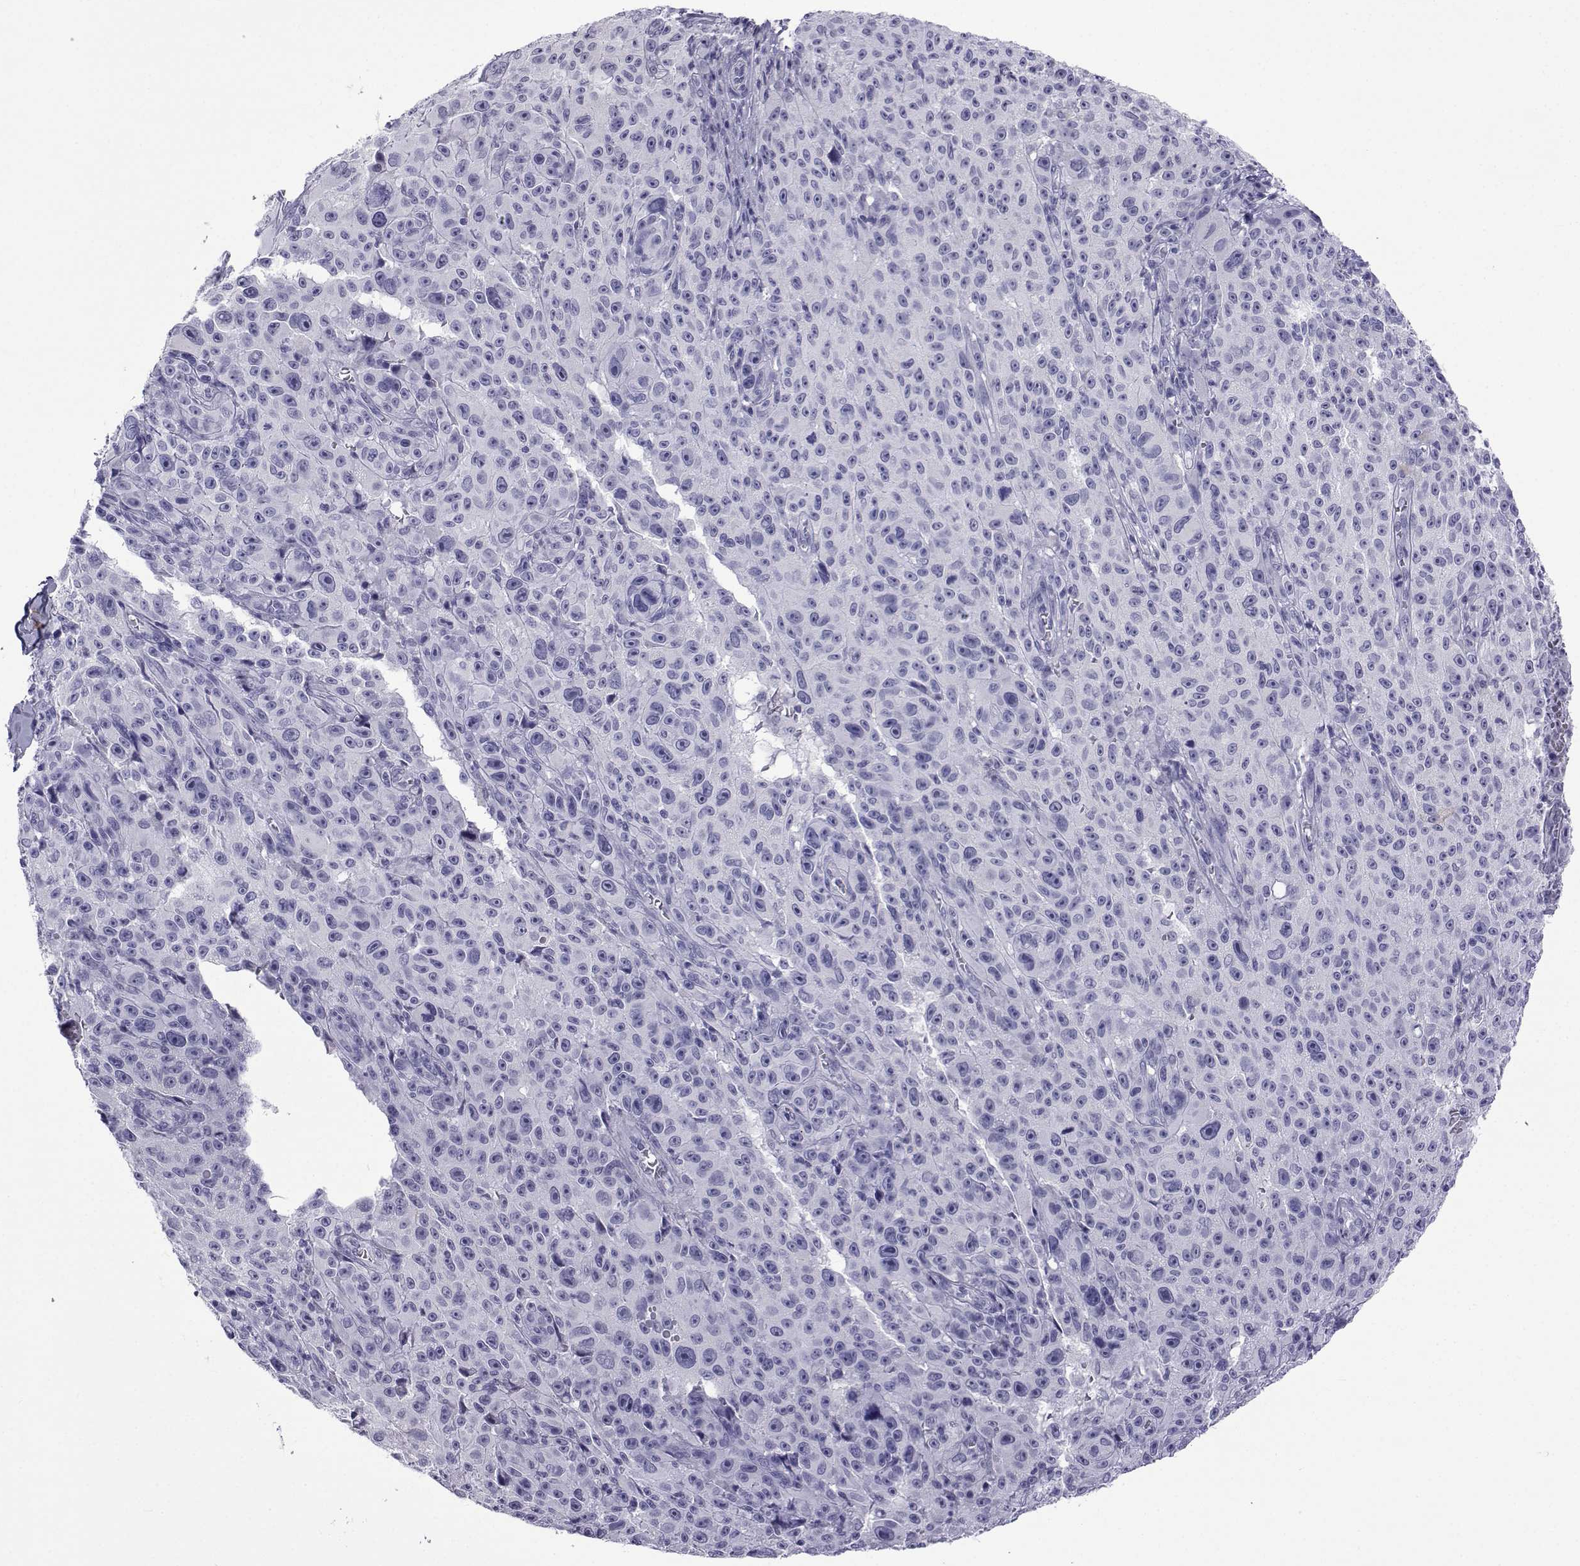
{"staining": {"intensity": "negative", "quantity": "none", "location": "none"}, "tissue": "melanoma", "cell_type": "Tumor cells", "image_type": "cancer", "snomed": [{"axis": "morphology", "description": "Malignant melanoma, NOS"}, {"axis": "topography", "description": "Skin"}], "caption": "Tumor cells show no significant staining in melanoma. Nuclei are stained in blue.", "gene": "ACTL7A", "patient": {"sex": "female", "age": 82}}